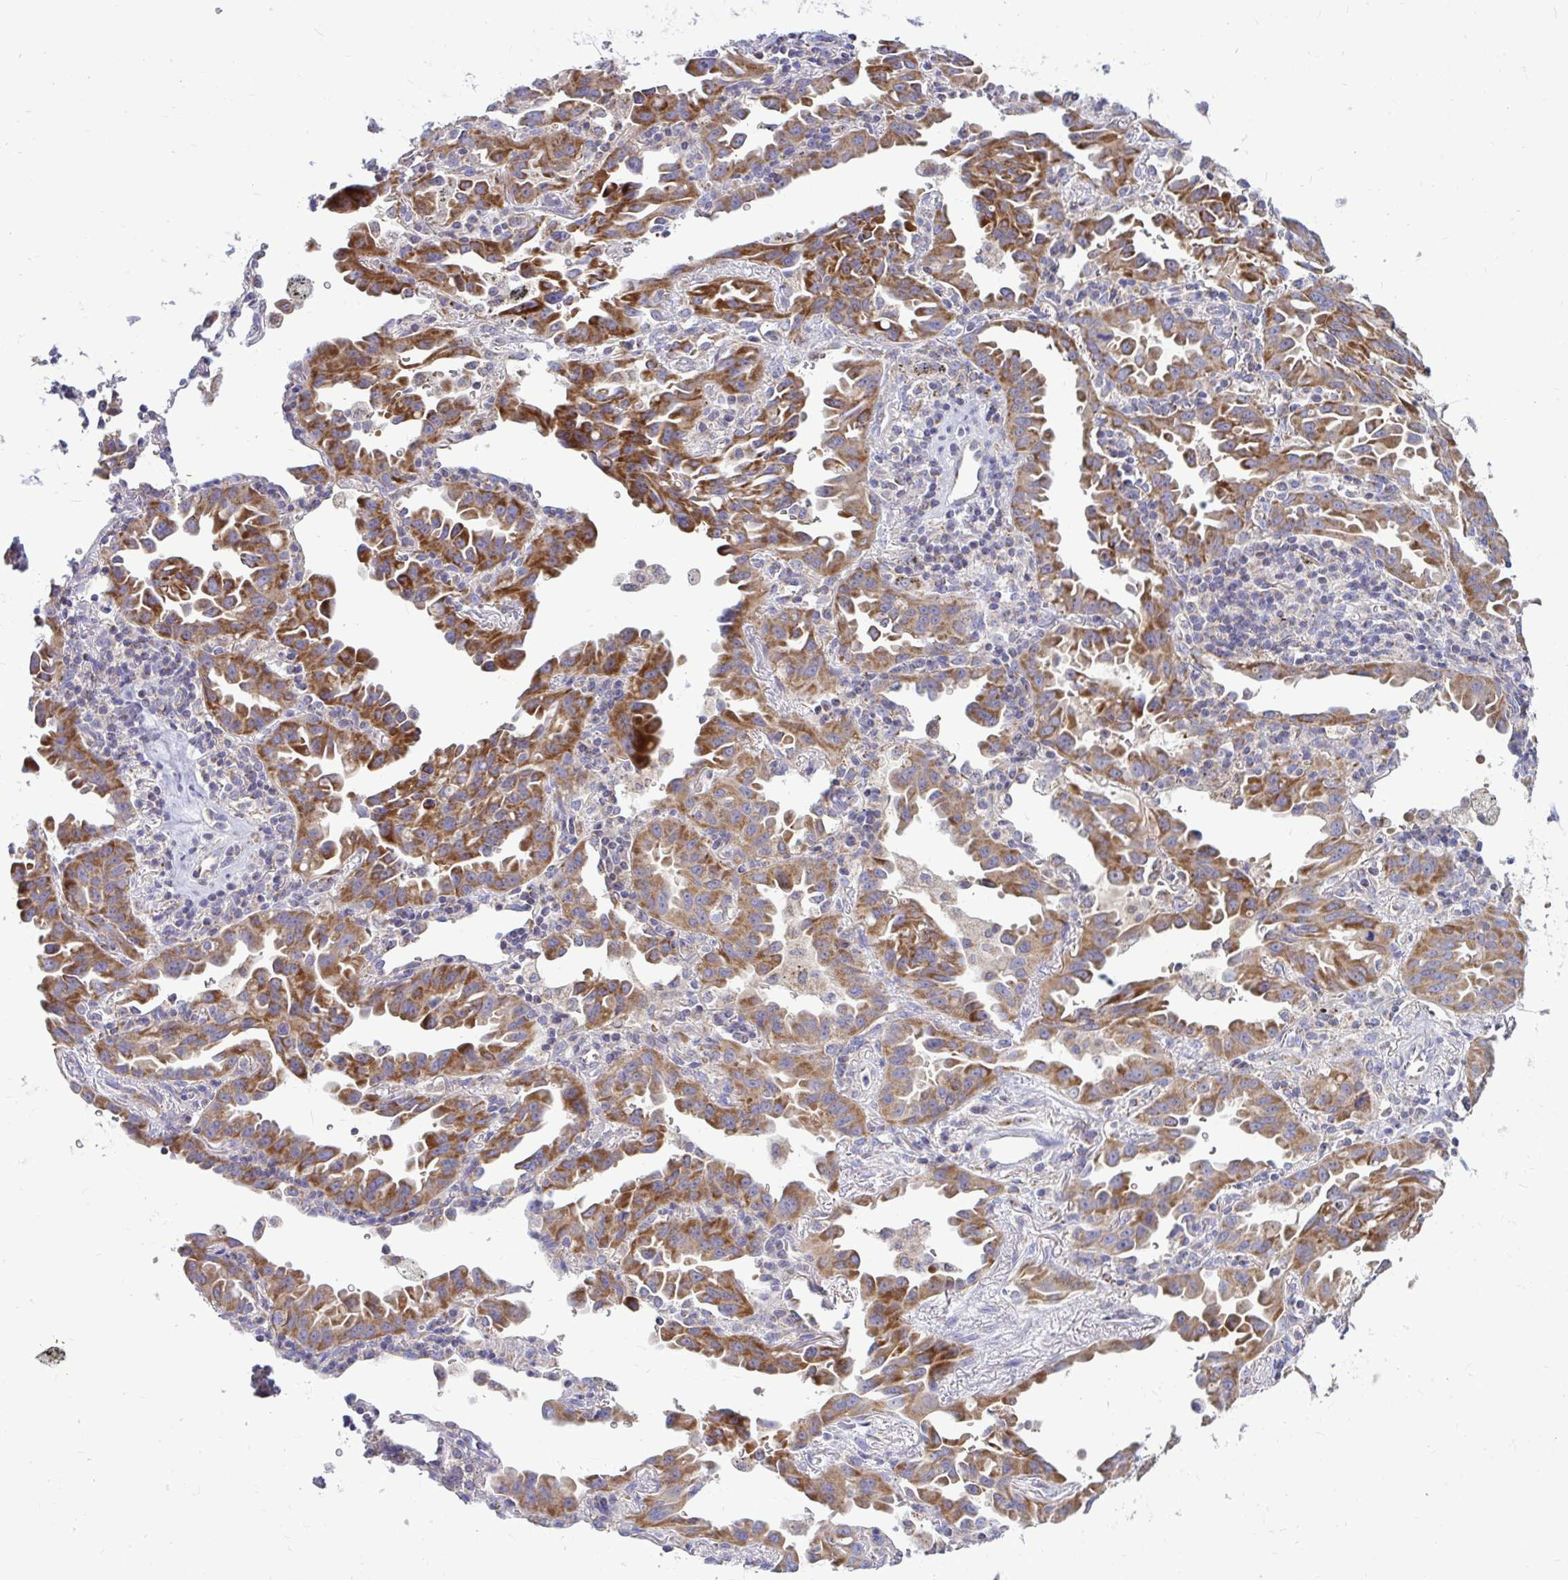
{"staining": {"intensity": "strong", "quantity": ">75%", "location": "cytoplasmic/membranous"}, "tissue": "lung cancer", "cell_type": "Tumor cells", "image_type": "cancer", "snomed": [{"axis": "morphology", "description": "Adenocarcinoma, NOS"}, {"axis": "topography", "description": "Lung"}], "caption": "Protein staining reveals strong cytoplasmic/membranous positivity in about >75% of tumor cells in lung cancer. The staining was performed using DAB (3,3'-diaminobenzidine) to visualize the protein expression in brown, while the nuclei were stained in blue with hematoxylin (Magnification: 20x).", "gene": "OR10R2", "patient": {"sex": "male", "age": 68}}